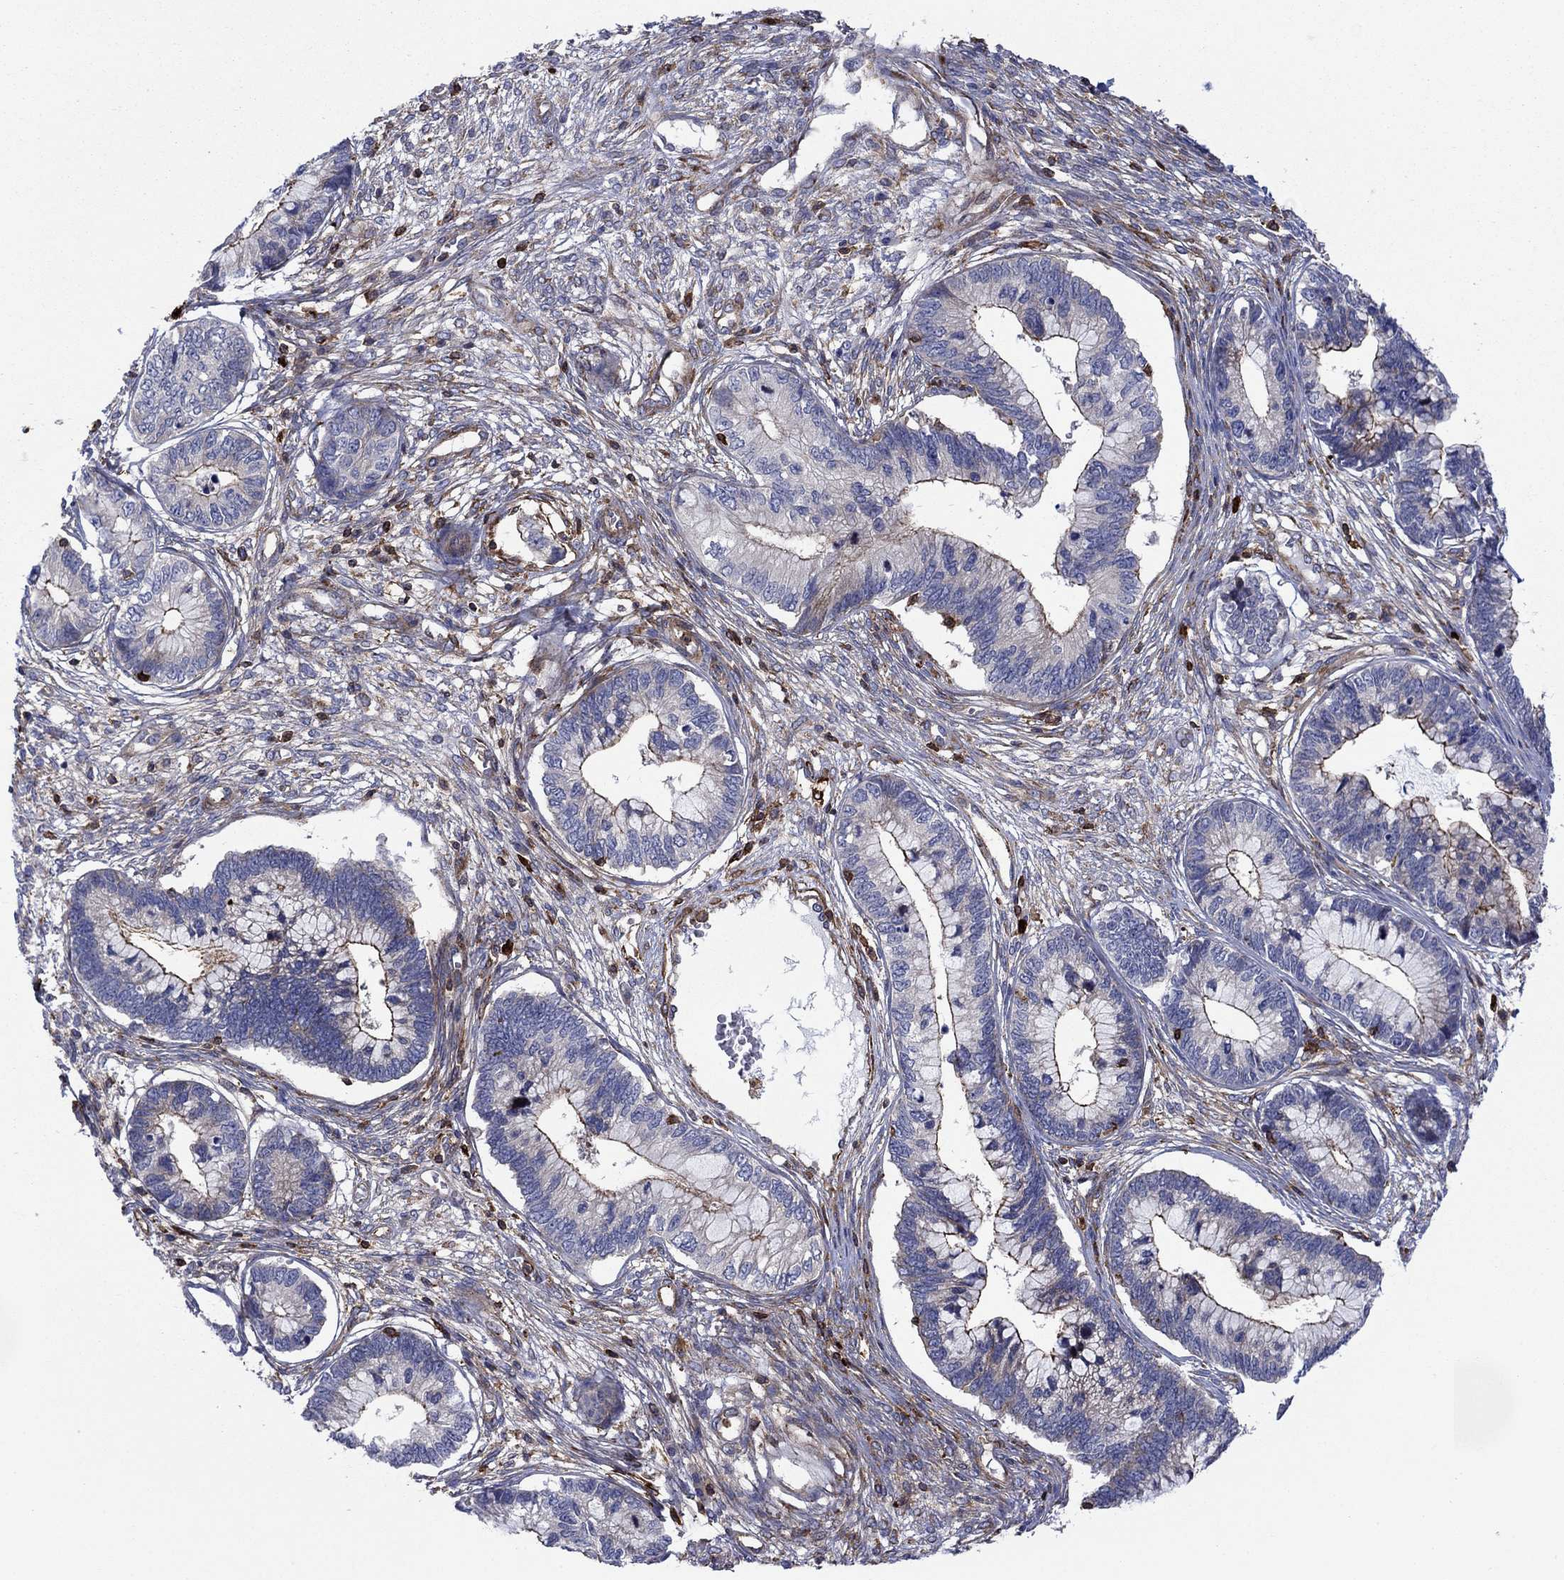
{"staining": {"intensity": "strong", "quantity": "<25%", "location": "cytoplasmic/membranous"}, "tissue": "cervical cancer", "cell_type": "Tumor cells", "image_type": "cancer", "snomed": [{"axis": "morphology", "description": "Adenocarcinoma, NOS"}, {"axis": "topography", "description": "Cervix"}], "caption": "Cervical cancer stained with immunohistochemistry reveals strong cytoplasmic/membranous staining in approximately <25% of tumor cells. (DAB (3,3'-diaminobenzidine) = brown stain, brightfield microscopy at high magnification).", "gene": "PAG1", "patient": {"sex": "female", "age": 44}}